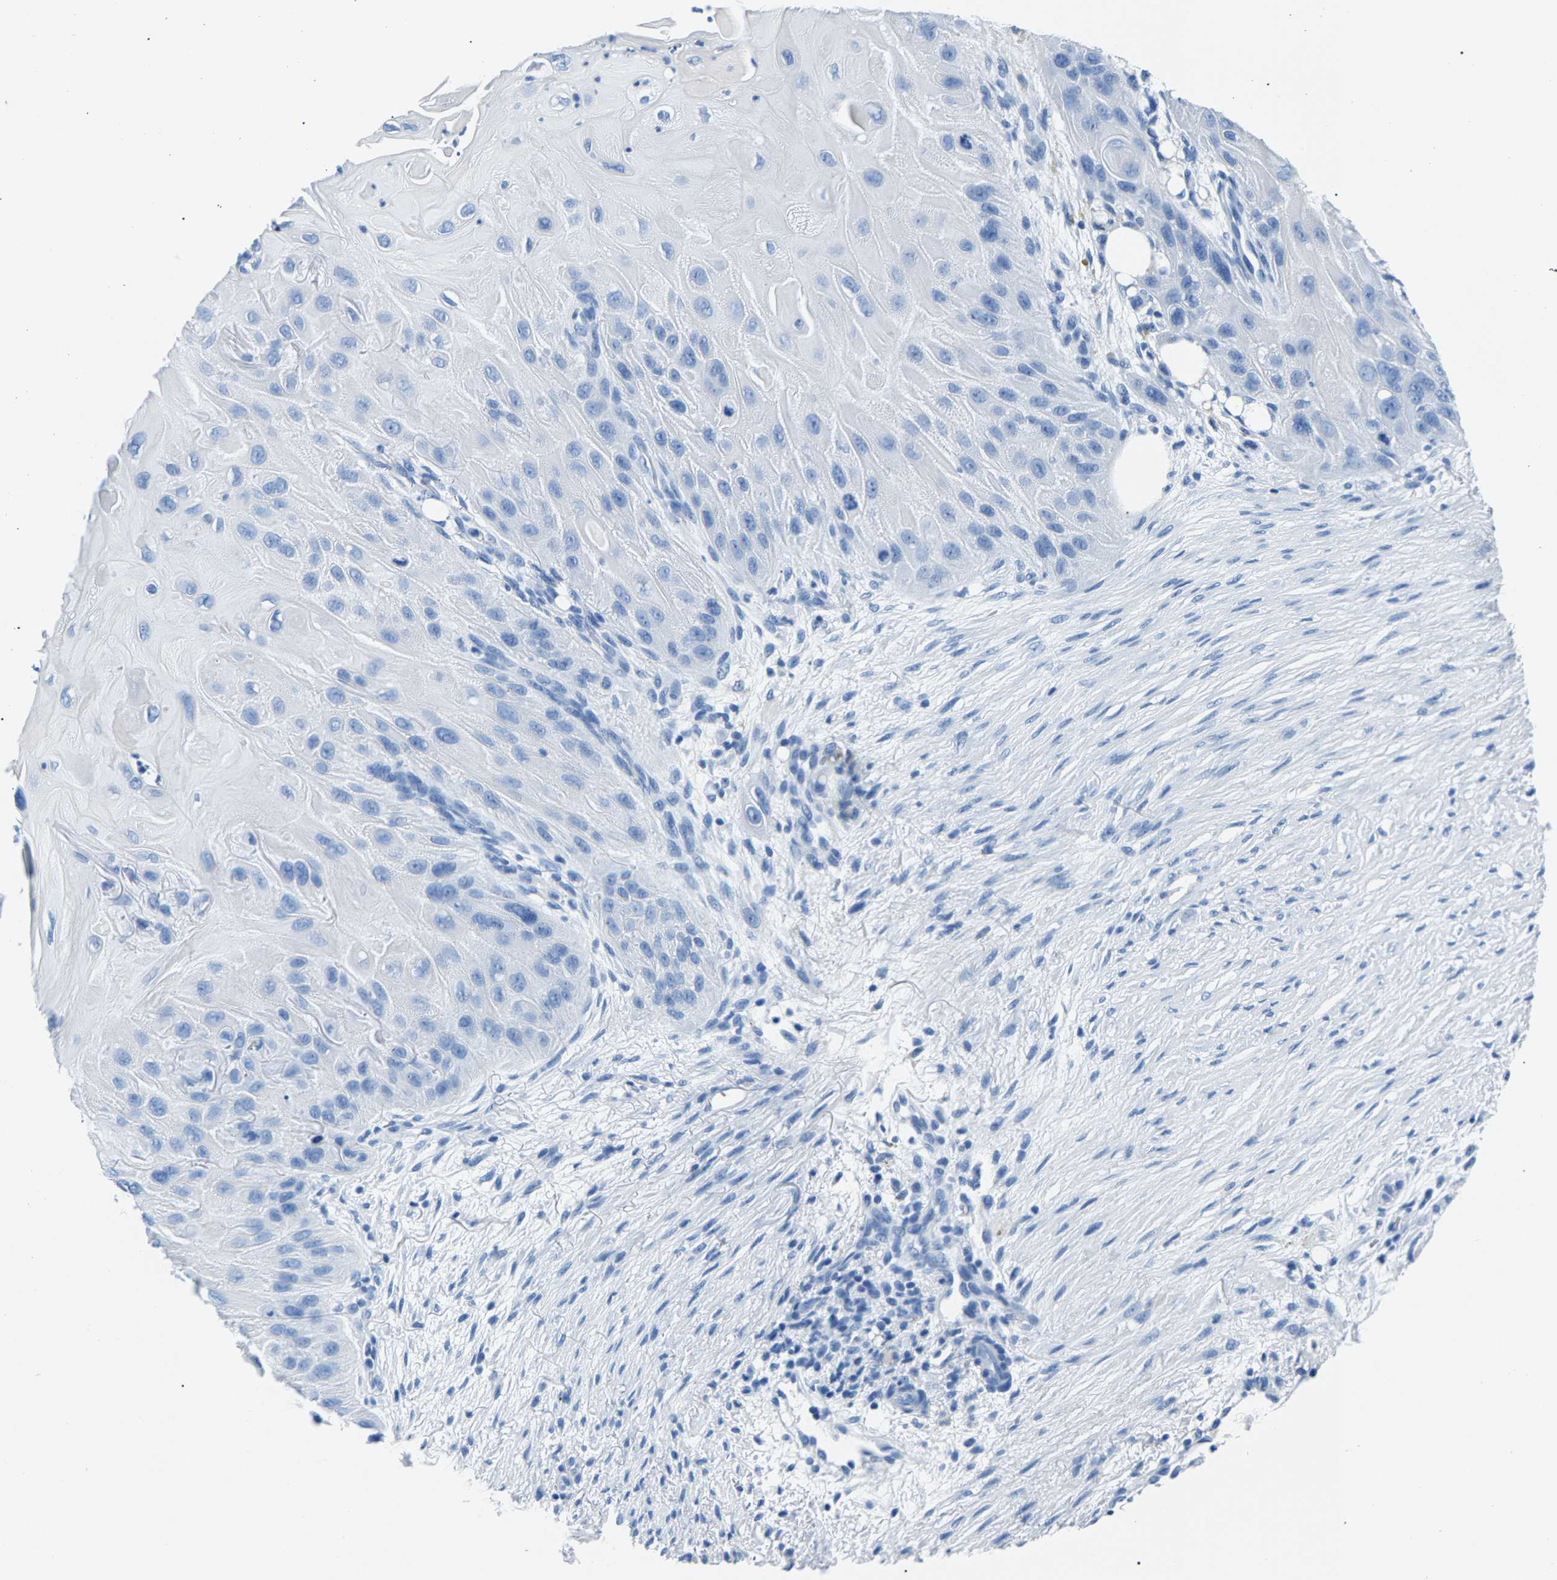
{"staining": {"intensity": "negative", "quantity": "none", "location": "none"}, "tissue": "skin cancer", "cell_type": "Tumor cells", "image_type": "cancer", "snomed": [{"axis": "morphology", "description": "Squamous cell carcinoma, NOS"}, {"axis": "topography", "description": "Skin"}], "caption": "Tumor cells show no significant protein expression in skin squamous cell carcinoma.", "gene": "CPS1", "patient": {"sex": "female", "age": 77}}